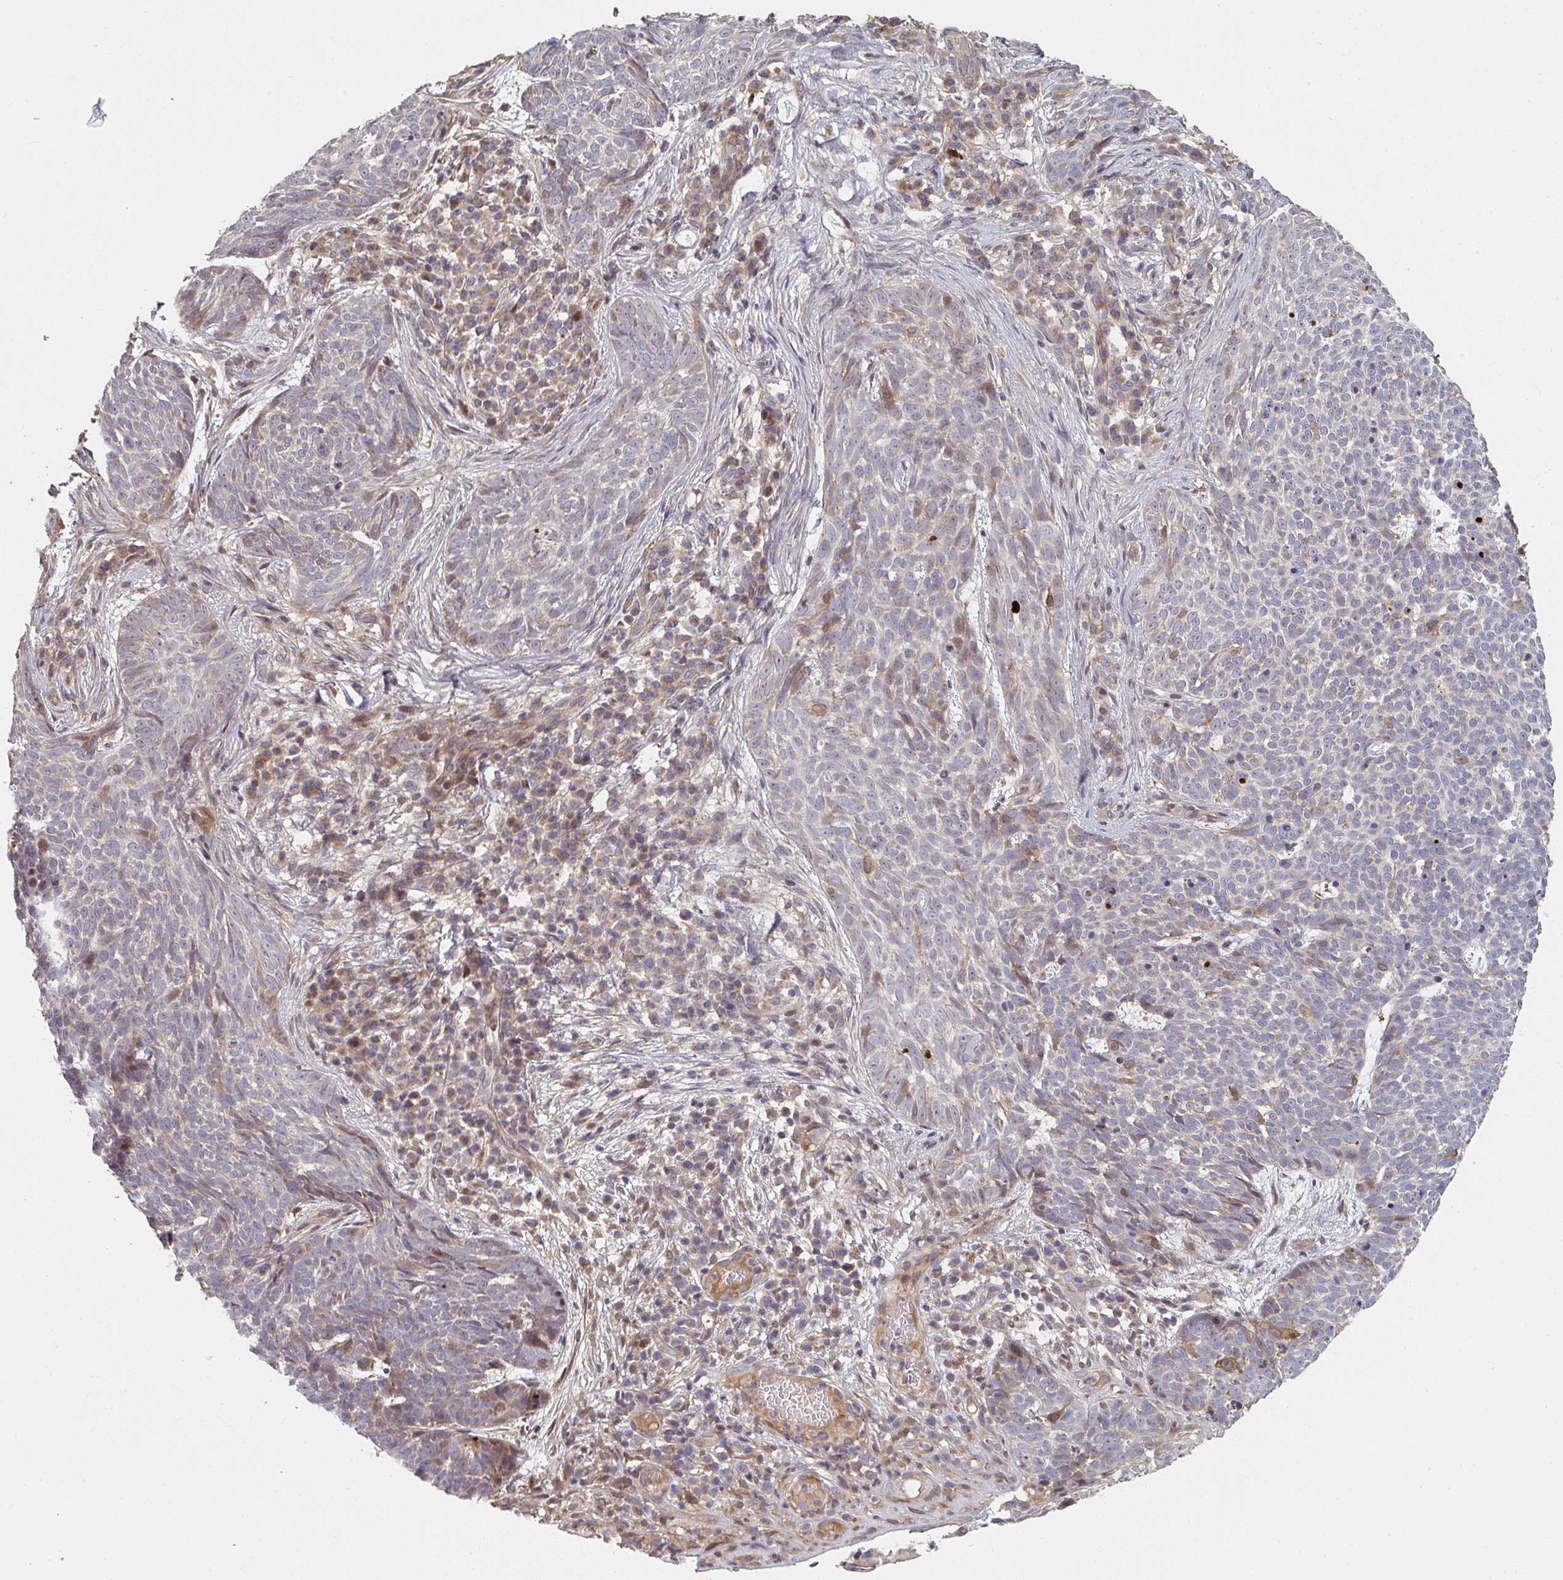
{"staining": {"intensity": "negative", "quantity": "none", "location": "none"}, "tissue": "skin cancer", "cell_type": "Tumor cells", "image_type": "cancer", "snomed": [{"axis": "morphology", "description": "Basal cell carcinoma"}, {"axis": "topography", "description": "Skin"}], "caption": "An immunohistochemistry (IHC) photomicrograph of basal cell carcinoma (skin) is shown. There is no staining in tumor cells of basal cell carcinoma (skin). The staining was performed using DAB (3,3'-diaminobenzidine) to visualize the protein expression in brown, while the nuclei were stained in blue with hematoxylin (Magnification: 20x).", "gene": "PTEN", "patient": {"sex": "female", "age": 93}}